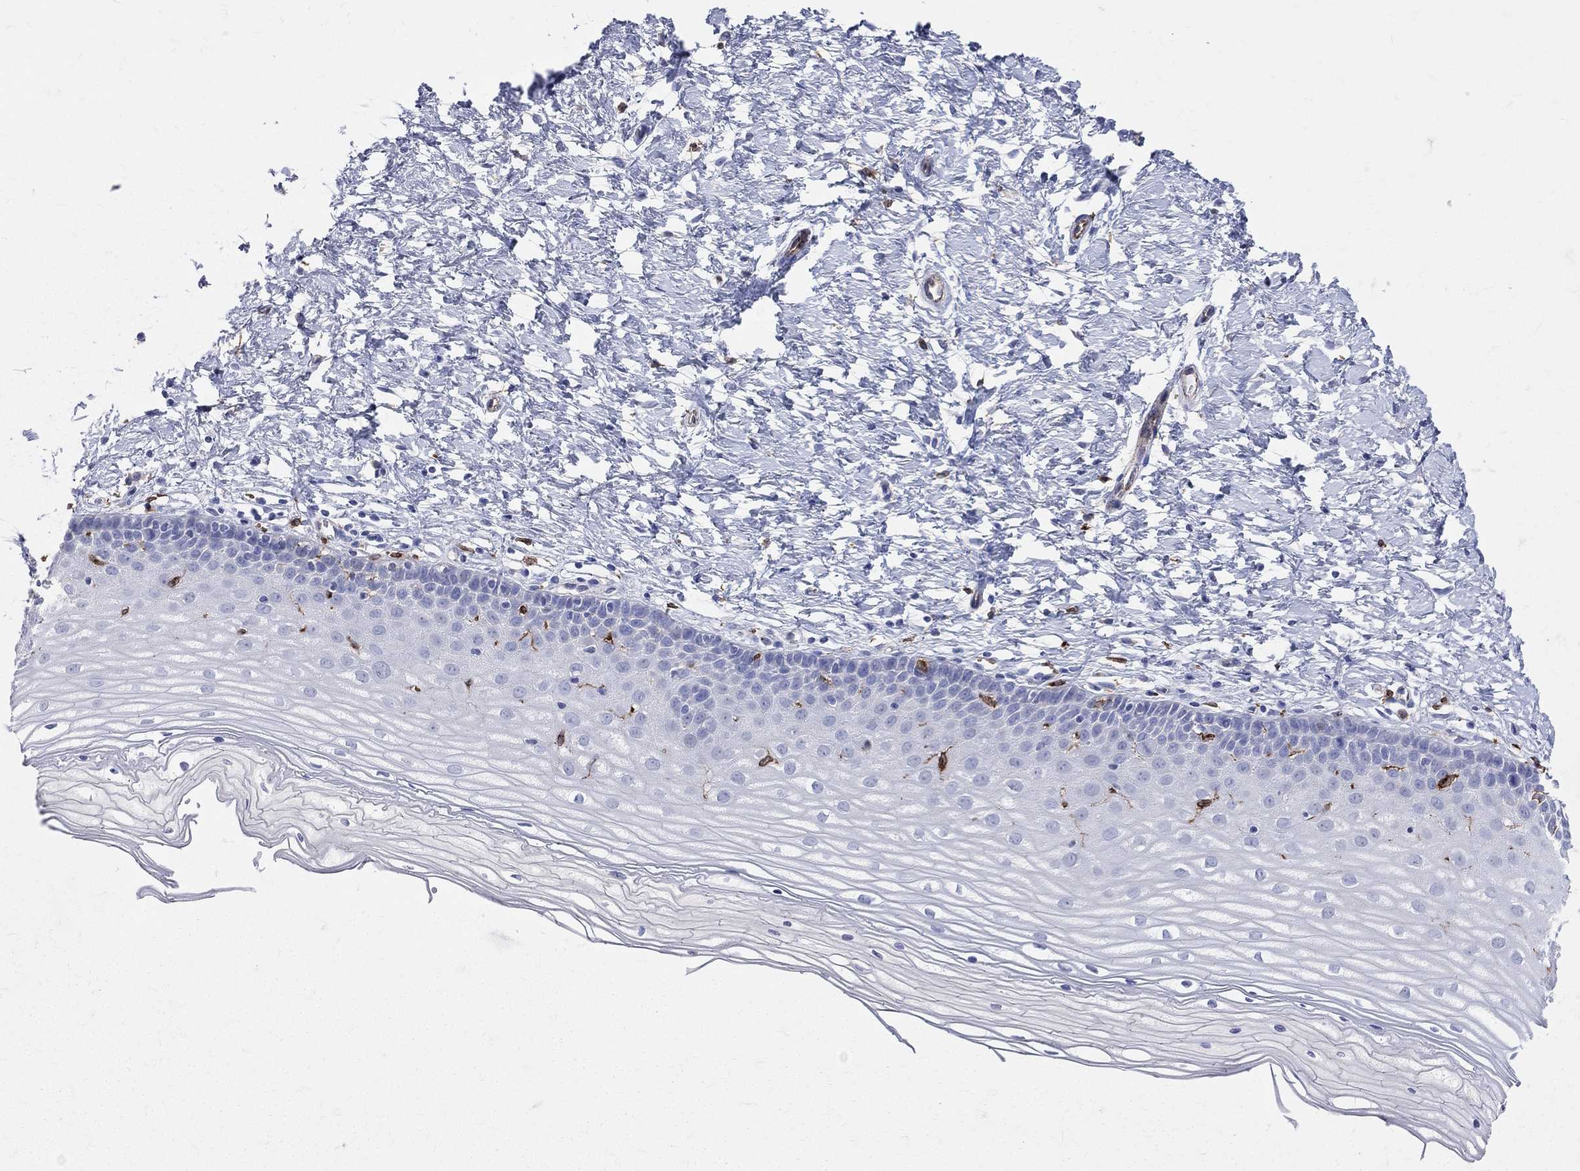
{"staining": {"intensity": "moderate", "quantity": "<25%", "location": "cytoplasmic/membranous"}, "tissue": "cervix", "cell_type": "Glandular cells", "image_type": "normal", "snomed": [{"axis": "morphology", "description": "Normal tissue, NOS"}, {"axis": "topography", "description": "Cervix"}], "caption": "IHC histopathology image of benign cervix: human cervix stained using IHC reveals low levels of moderate protein expression localized specifically in the cytoplasmic/membranous of glandular cells, appearing as a cytoplasmic/membranous brown color.", "gene": "CD74", "patient": {"sex": "female", "age": 37}}